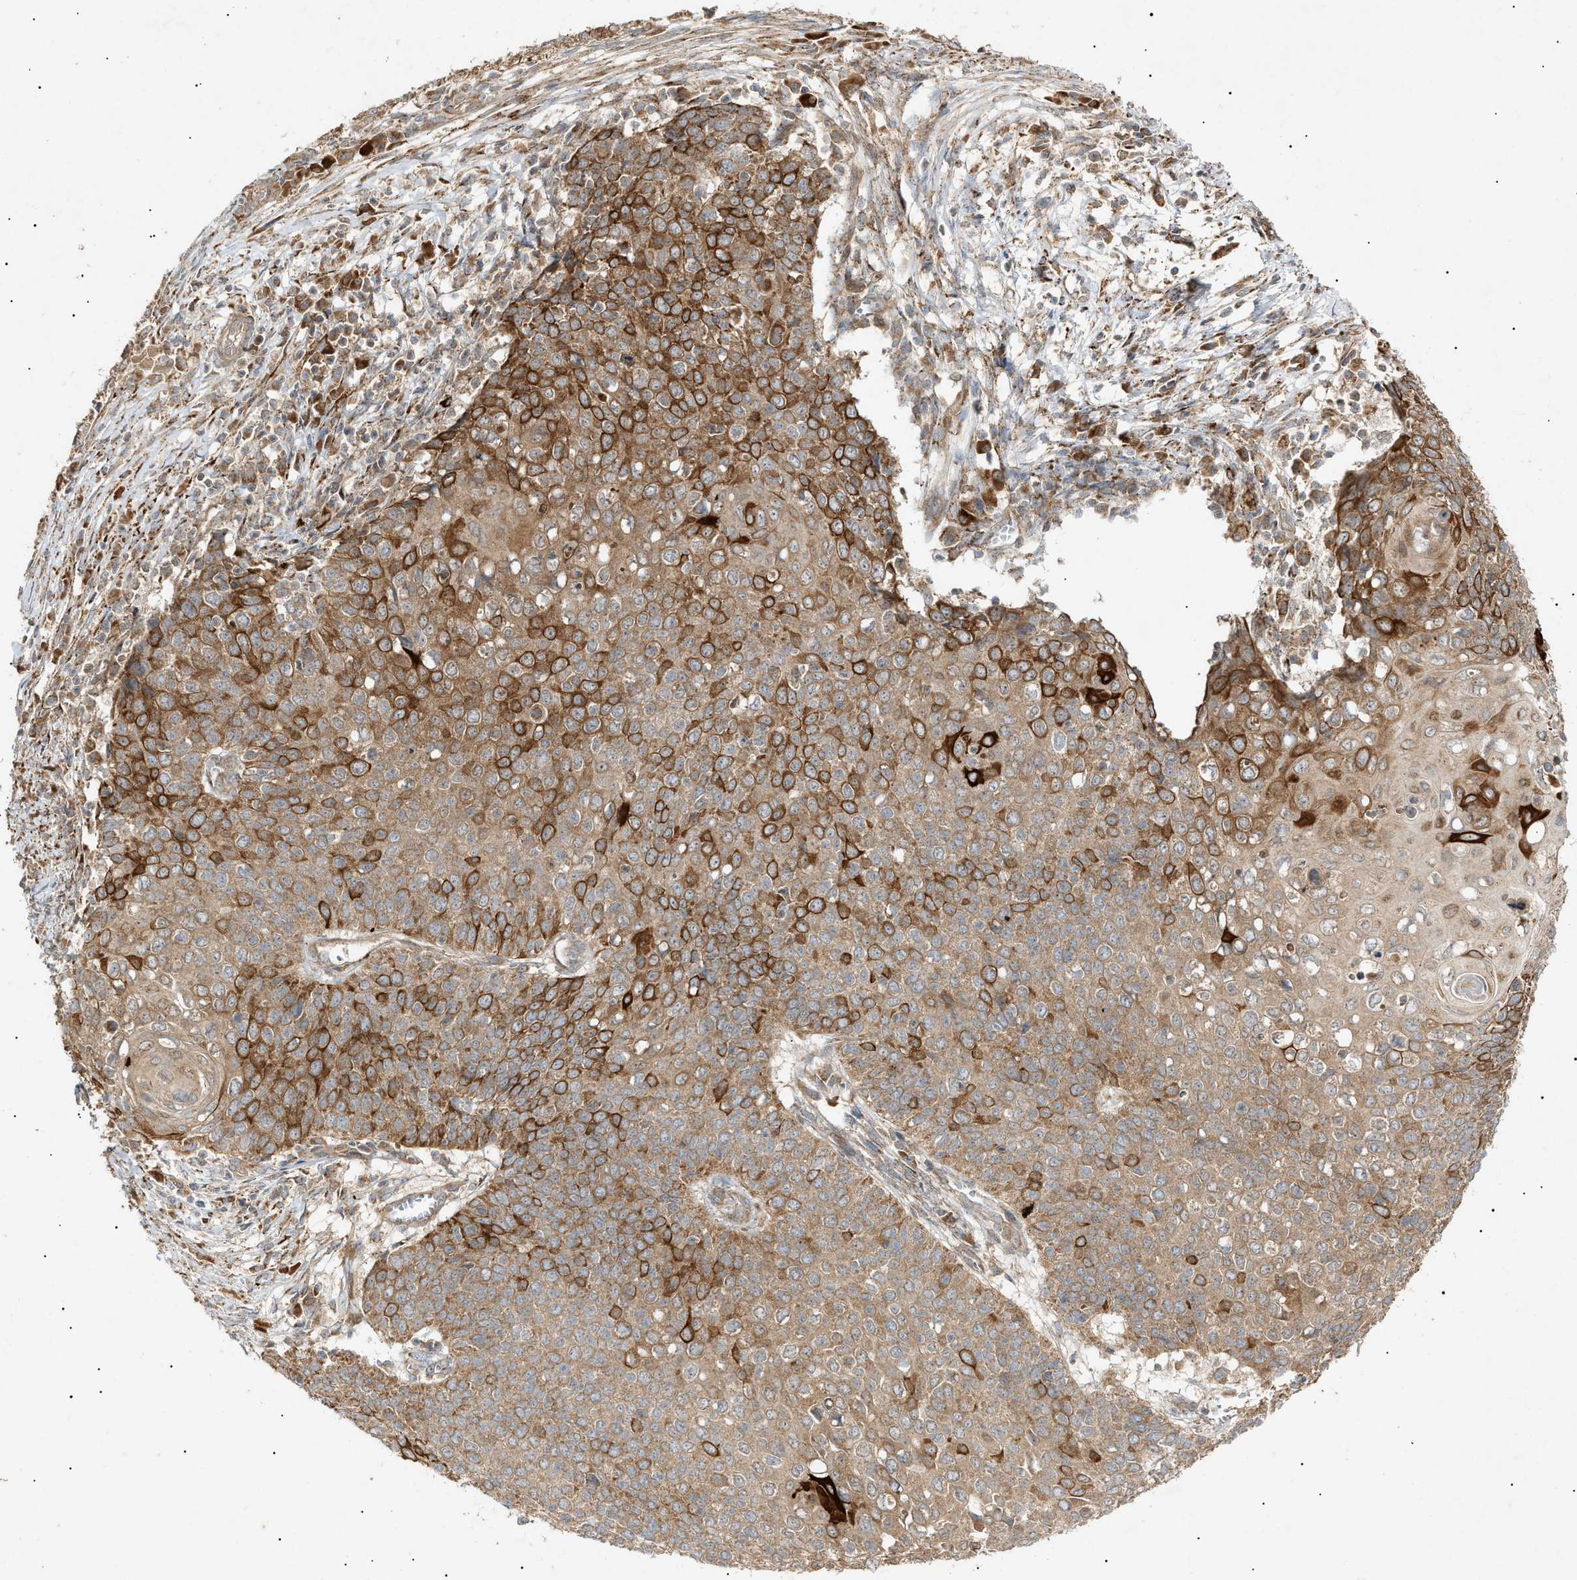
{"staining": {"intensity": "strong", "quantity": ">75%", "location": "cytoplasmic/membranous"}, "tissue": "cervical cancer", "cell_type": "Tumor cells", "image_type": "cancer", "snomed": [{"axis": "morphology", "description": "Squamous cell carcinoma, NOS"}, {"axis": "topography", "description": "Cervix"}], "caption": "DAB (3,3'-diaminobenzidine) immunohistochemical staining of human cervical cancer displays strong cytoplasmic/membranous protein staining in about >75% of tumor cells.", "gene": "MTCH1", "patient": {"sex": "female", "age": 39}}